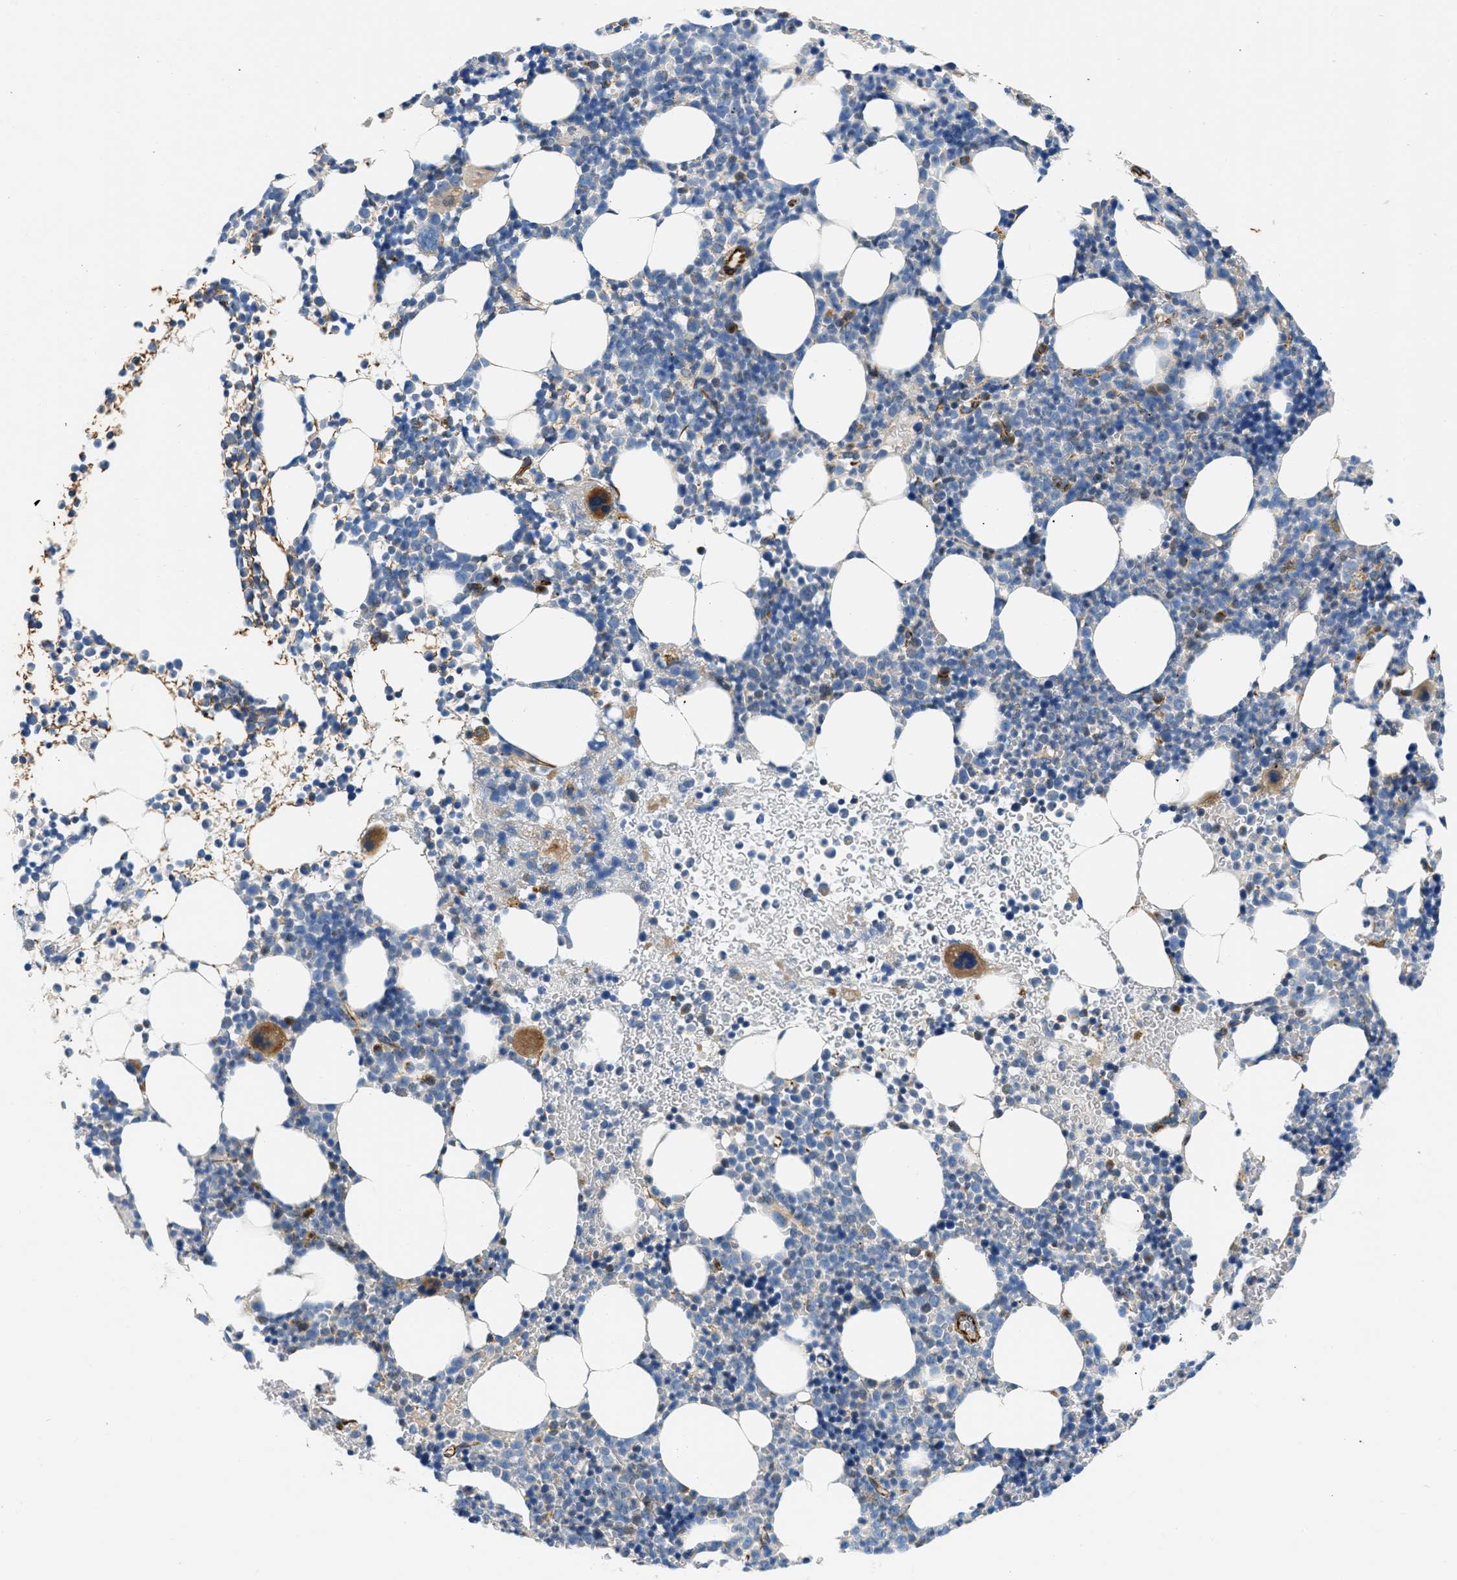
{"staining": {"intensity": "moderate", "quantity": "<25%", "location": "cytoplasmic/membranous"}, "tissue": "bone marrow", "cell_type": "Hematopoietic cells", "image_type": "normal", "snomed": [{"axis": "morphology", "description": "Normal tissue, NOS"}, {"axis": "morphology", "description": "Inflammation, NOS"}, {"axis": "topography", "description": "Bone marrow"}], "caption": "An IHC micrograph of benign tissue is shown. Protein staining in brown shows moderate cytoplasmic/membranous positivity in bone marrow within hematopoietic cells.", "gene": "ULK4", "patient": {"sex": "female", "age": 67}}